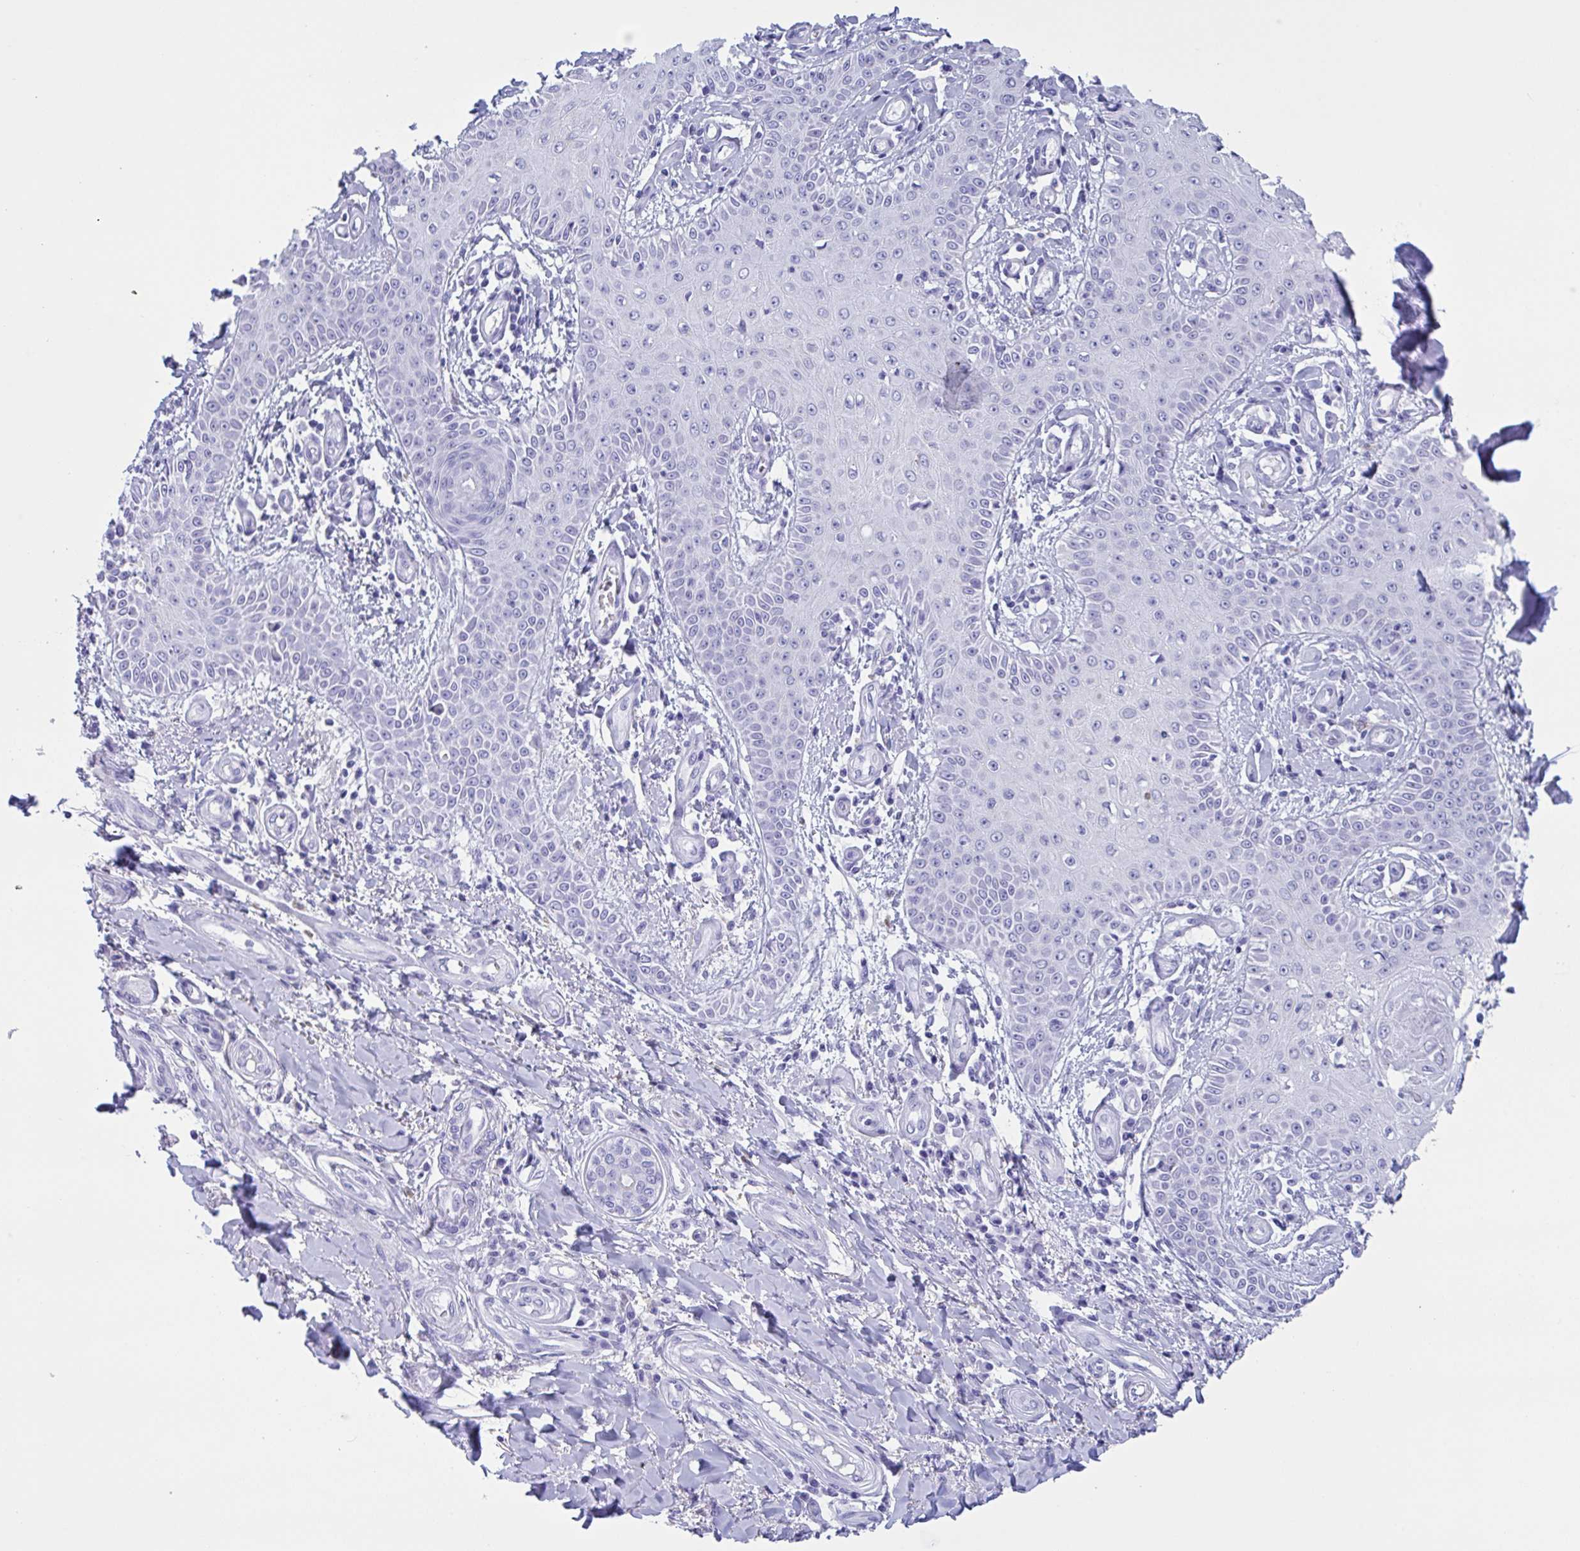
{"staining": {"intensity": "negative", "quantity": "none", "location": "none"}, "tissue": "skin cancer", "cell_type": "Tumor cells", "image_type": "cancer", "snomed": [{"axis": "morphology", "description": "Squamous cell carcinoma, NOS"}, {"axis": "topography", "description": "Skin"}], "caption": "Skin cancer was stained to show a protein in brown. There is no significant positivity in tumor cells.", "gene": "ZNF850", "patient": {"sex": "male", "age": 70}}